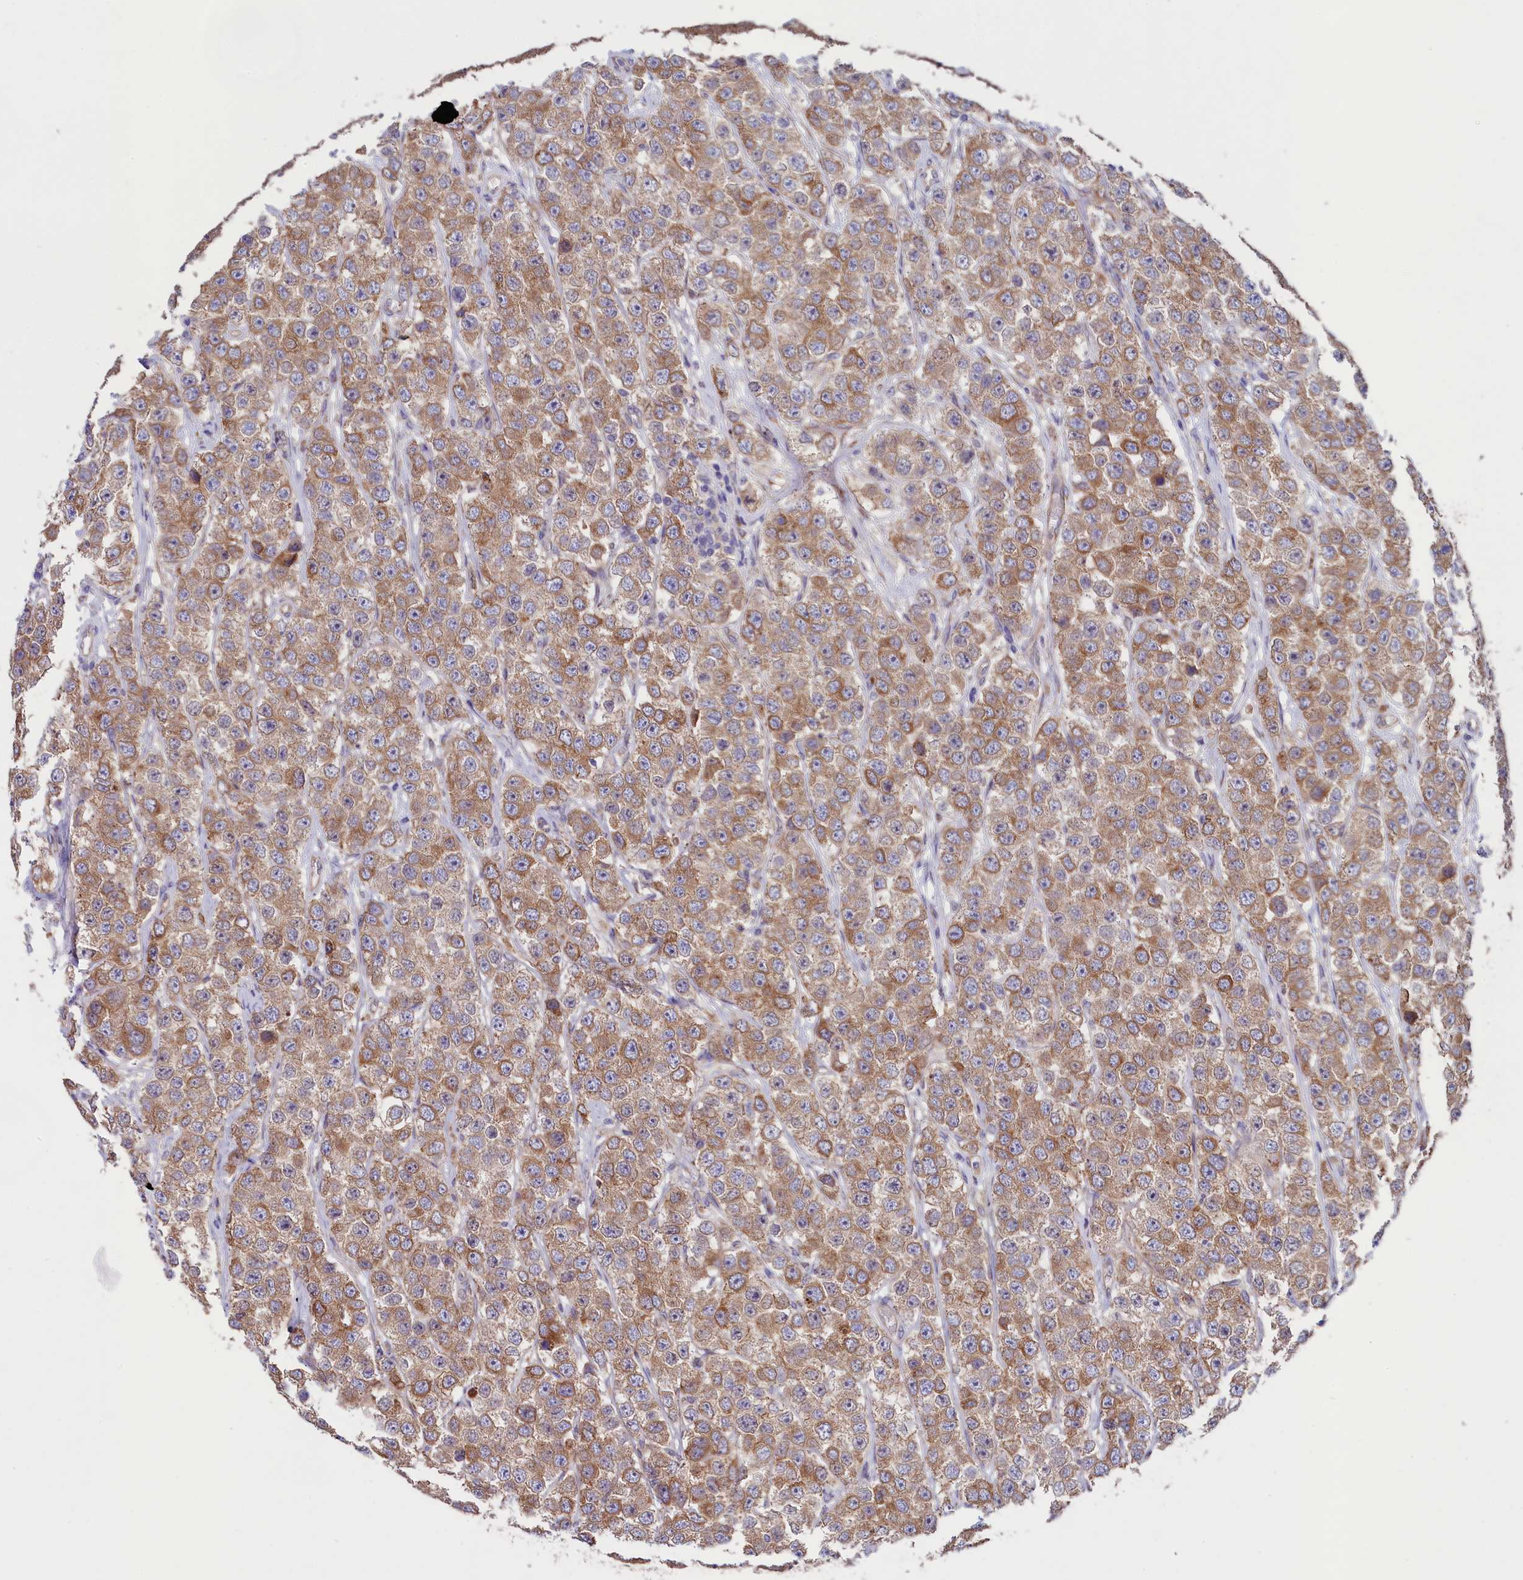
{"staining": {"intensity": "moderate", "quantity": ">75%", "location": "cytoplasmic/membranous"}, "tissue": "testis cancer", "cell_type": "Tumor cells", "image_type": "cancer", "snomed": [{"axis": "morphology", "description": "Seminoma, NOS"}, {"axis": "topography", "description": "Testis"}], "caption": "Immunohistochemistry micrograph of testis cancer (seminoma) stained for a protein (brown), which displays medium levels of moderate cytoplasmic/membranous positivity in approximately >75% of tumor cells.", "gene": "GPR108", "patient": {"sex": "male", "age": 28}}